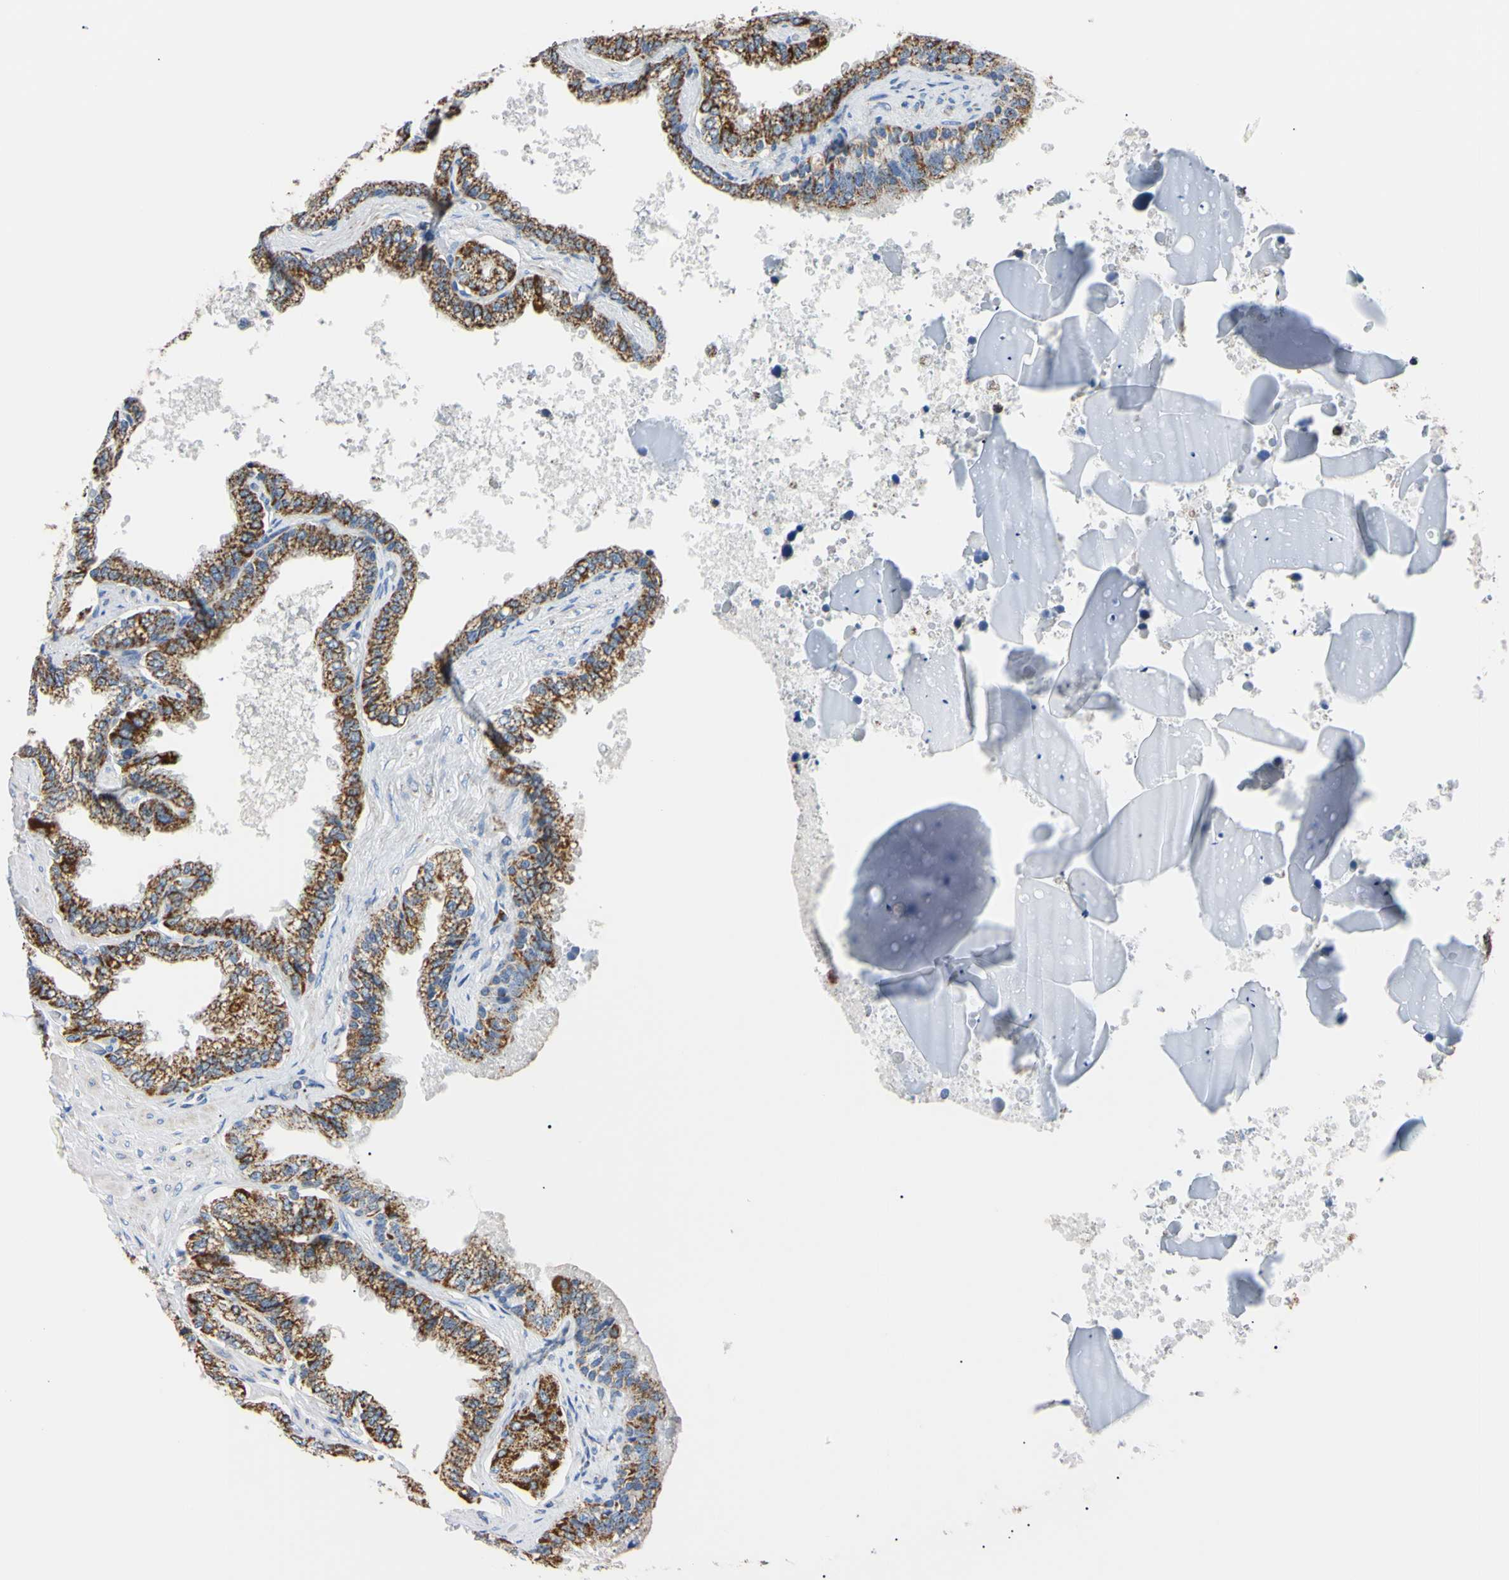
{"staining": {"intensity": "strong", "quantity": ">75%", "location": "cytoplasmic/membranous"}, "tissue": "seminal vesicle", "cell_type": "Glandular cells", "image_type": "normal", "snomed": [{"axis": "morphology", "description": "Normal tissue, NOS"}, {"axis": "topography", "description": "Seminal veicle"}], "caption": "Seminal vesicle was stained to show a protein in brown. There is high levels of strong cytoplasmic/membranous positivity in approximately >75% of glandular cells. (DAB (3,3'-diaminobenzidine) IHC with brightfield microscopy, high magnification).", "gene": "CLPP", "patient": {"sex": "male", "age": 46}}